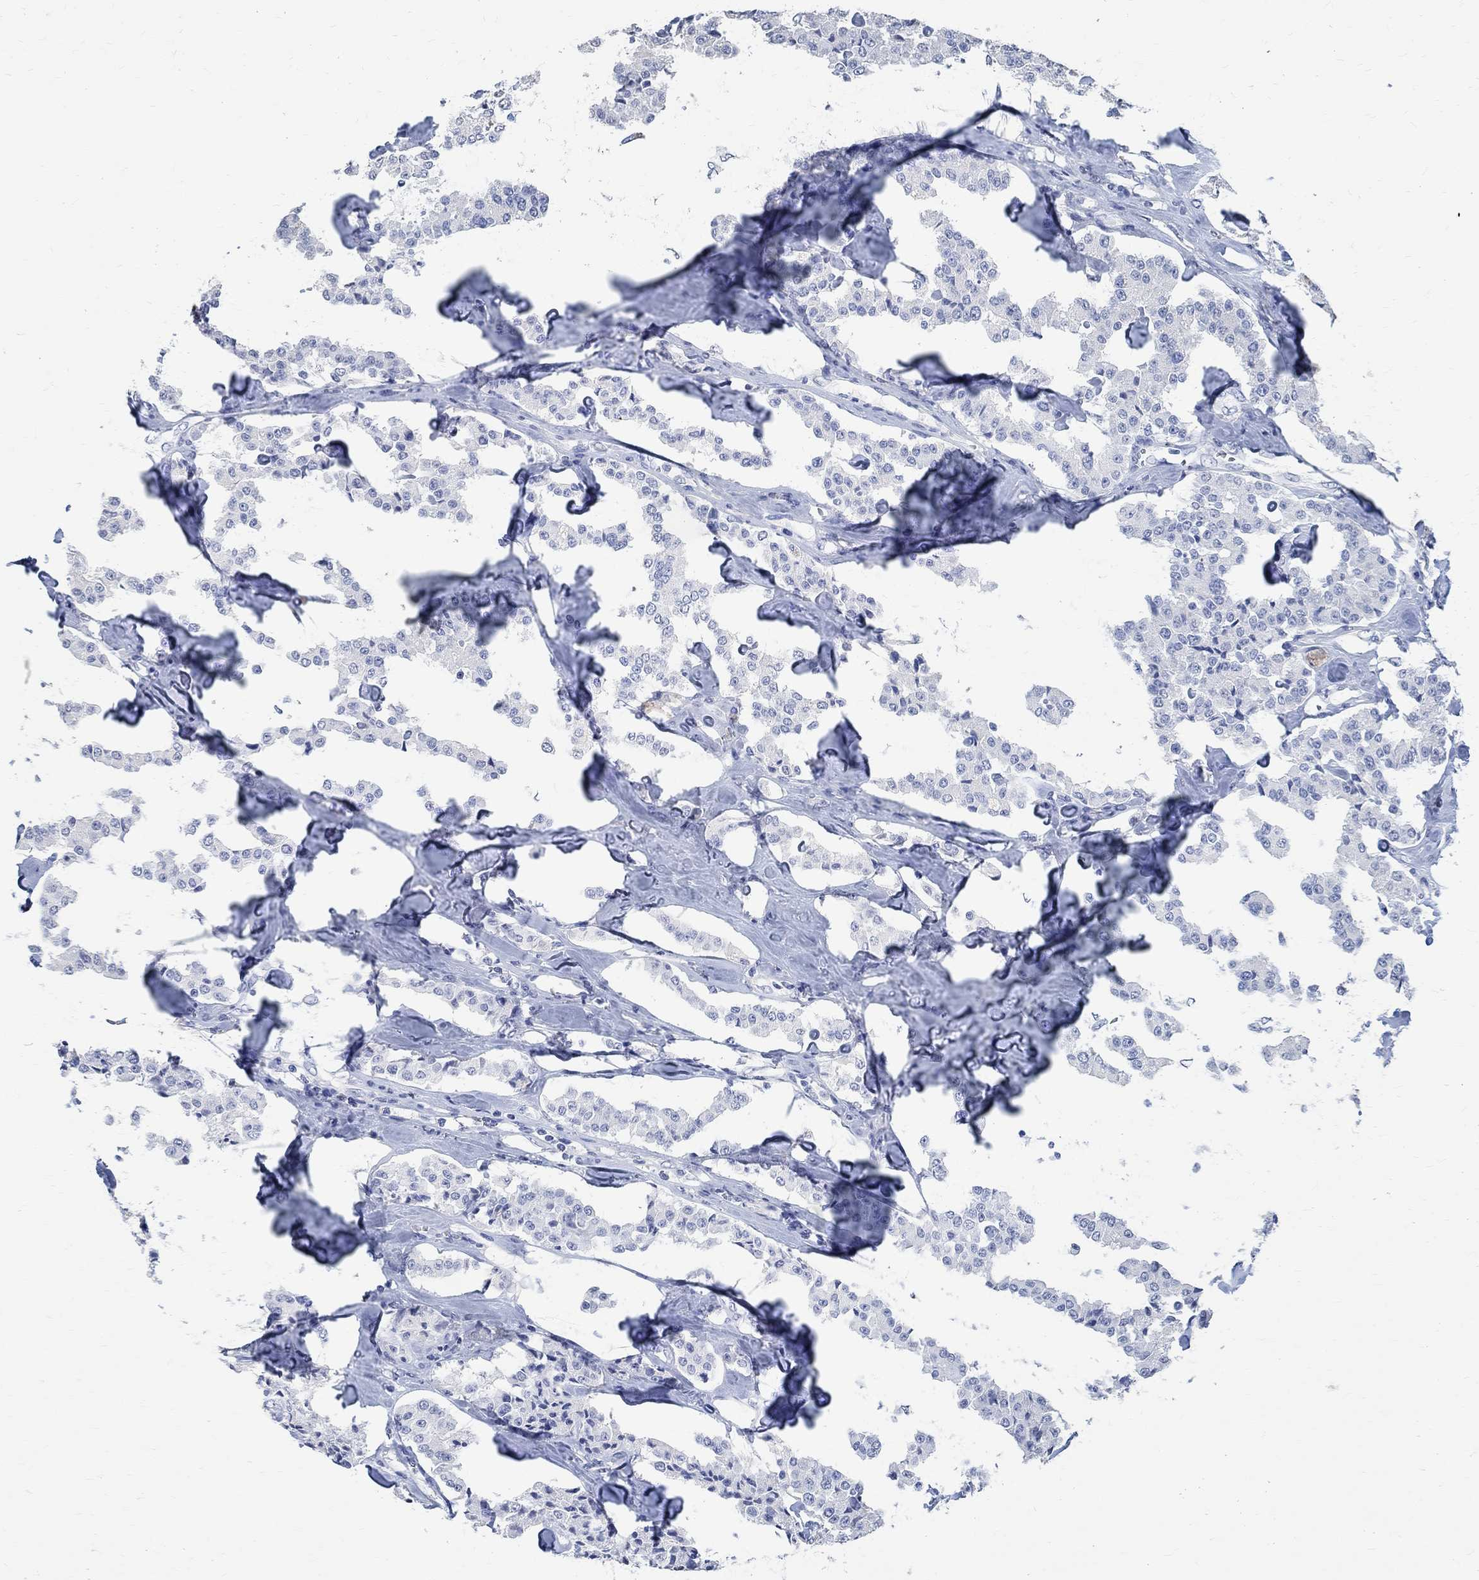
{"staining": {"intensity": "negative", "quantity": "none", "location": "none"}, "tissue": "carcinoid", "cell_type": "Tumor cells", "image_type": "cancer", "snomed": [{"axis": "morphology", "description": "Carcinoid, malignant, NOS"}, {"axis": "topography", "description": "Pancreas"}], "caption": "A photomicrograph of carcinoid (malignant) stained for a protein reveals no brown staining in tumor cells.", "gene": "TMEM221", "patient": {"sex": "male", "age": 41}}